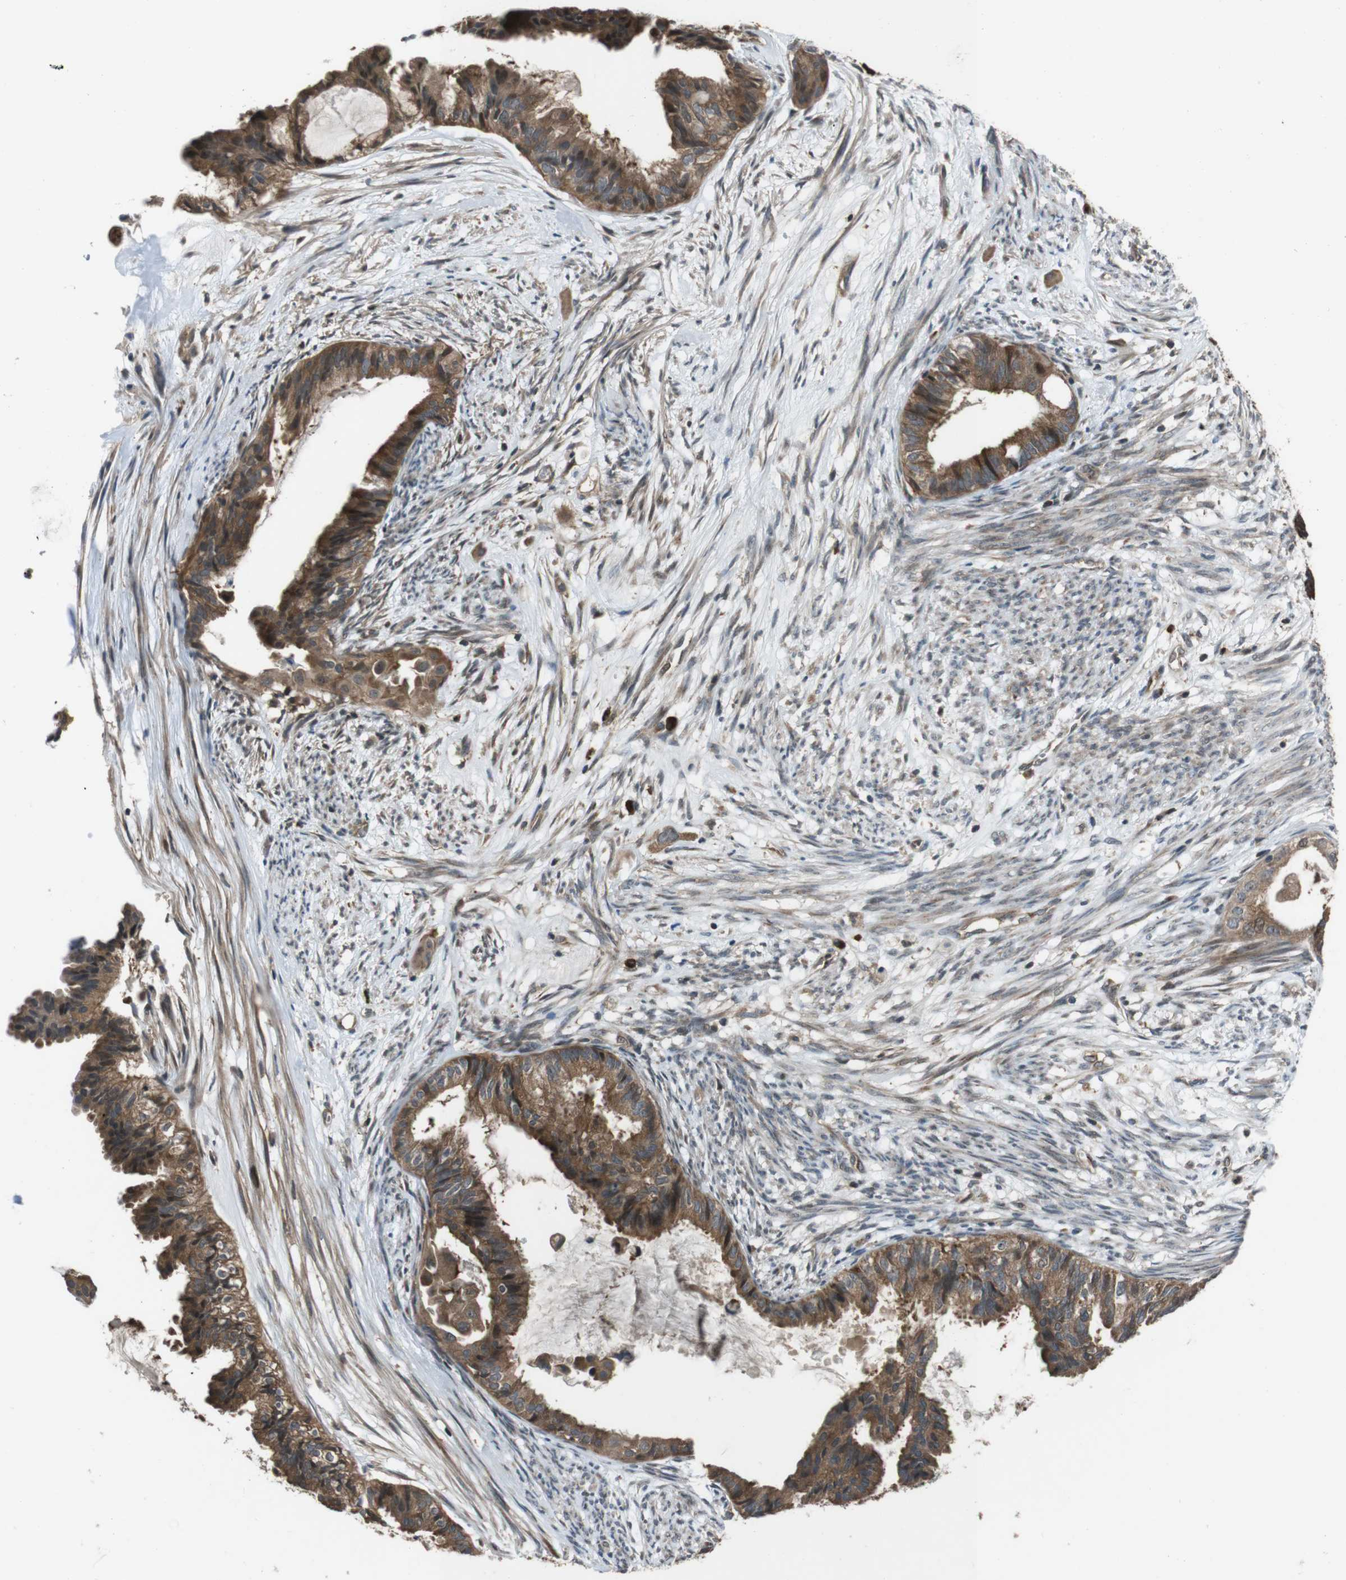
{"staining": {"intensity": "strong", "quantity": ">75%", "location": "cytoplasmic/membranous"}, "tissue": "cervical cancer", "cell_type": "Tumor cells", "image_type": "cancer", "snomed": [{"axis": "morphology", "description": "Normal tissue, NOS"}, {"axis": "morphology", "description": "Adenocarcinoma, NOS"}, {"axis": "topography", "description": "Cervix"}, {"axis": "topography", "description": "Endometrium"}], "caption": "A high amount of strong cytoplasmic/membranous staining is seen in approximately >75% of tumor cells in adenocarcinoma (cervical) tissue. The staining was performed using DAB (3,3'-diaminobenzidine) to visualize the protein expression in brown, while the nuclei were stained in blue with hematoxylin (Magnification: 20x).", "gene": "SLC22A23", "patient": {"sex": "female", "age": 86}}